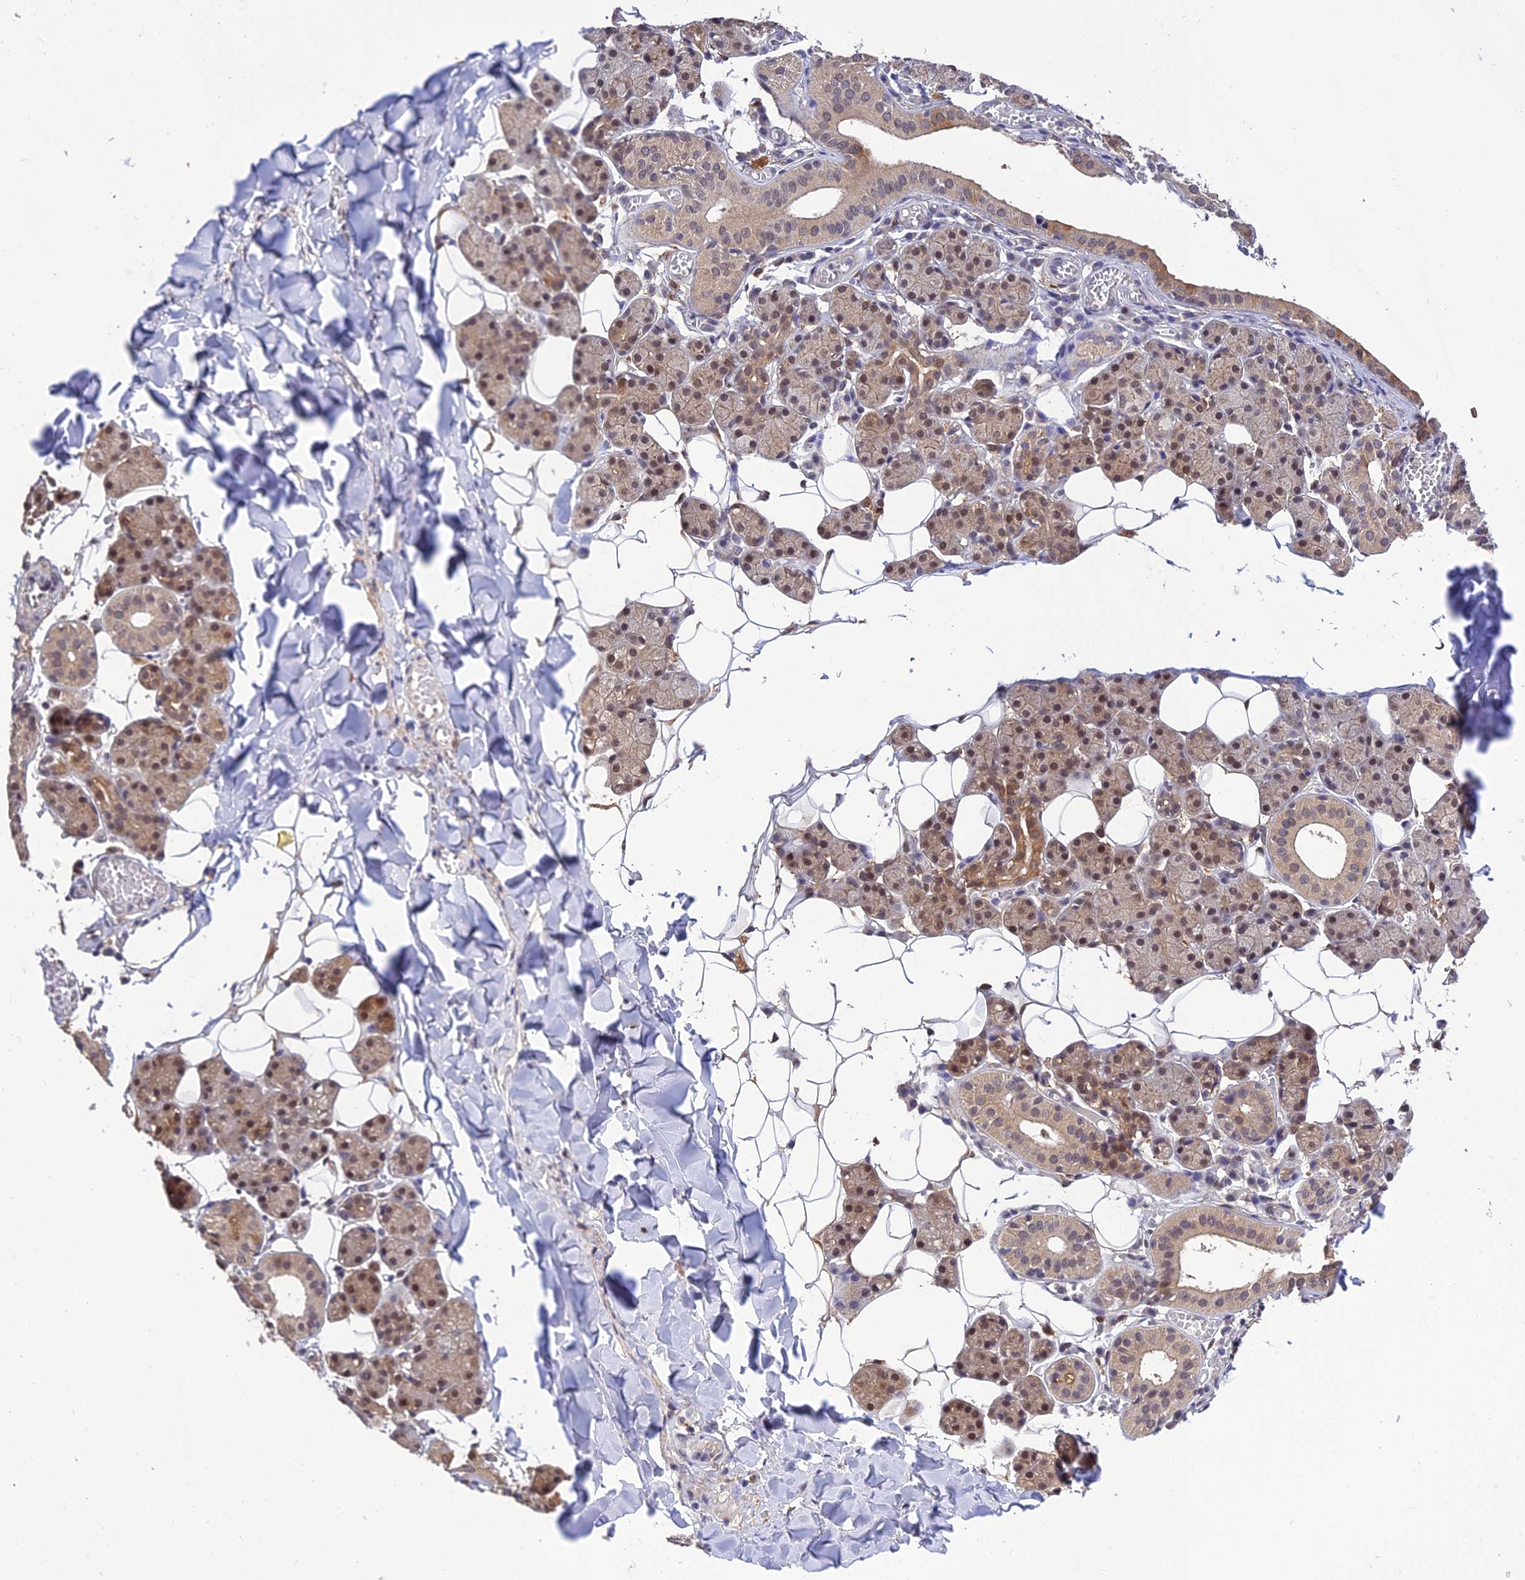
{"staining": {"intensity": "weak", "quantity": ">75%", "location": "cytoplasmic/membranous,nuclear"}, "tissue": "salivary gland", "cell_type": "Glandular cells", "image_type": "normal", "snomed": [{"axis": "morphology", "description": "Normal tissue, NOS"}, {"axis": "topography", "description": "Salivary gland"}], "caption": "A brown stain labels weak cytoplasmic/membranous,nuclear staining of a protein in glandular cells of unremarkable human salivary gland. The staining was performed using DAB, with brown indicating positive protein expression. Nuclei are stained blue with hematoxylin.", "gene": "MNS1", "patient": {"sex": "female", "age": 33}}